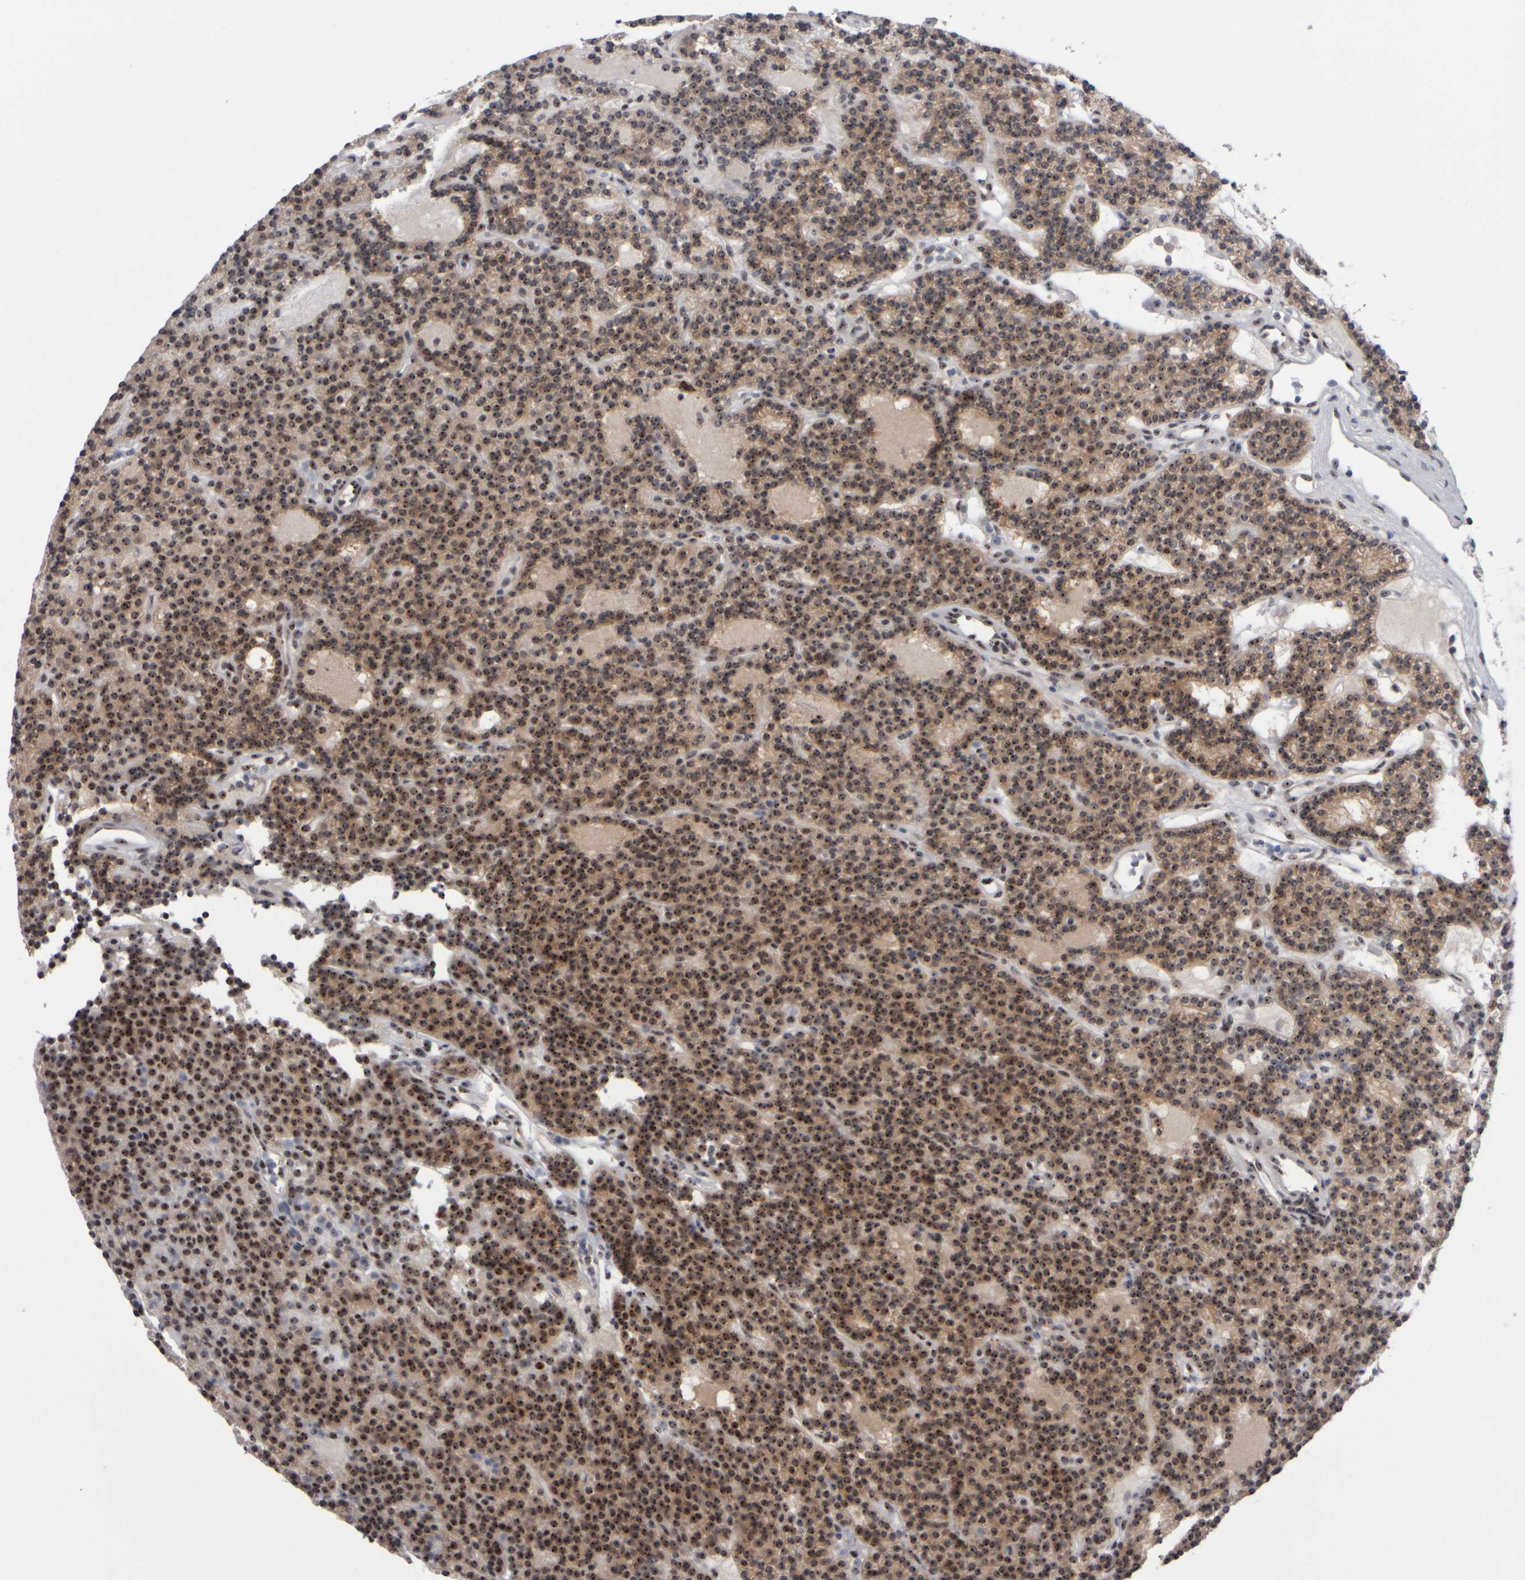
{"staining": {"intensity": "moderate", "quantity": ">75%", "location": "cytoplasmic/membranous,nuclear"}, "tissue": "parathyroid gland", "cell_type": "Glandular cells", "image_type": "normal", "snomed": [{"axis": "morphology", "description": "Normal tissue, NOS"}, {"axis": "topography", "description": "Parathyroid gland"}], "caption": "IHC of normal human parathyroid gland exhibits medium levels of moderate cytoplasmic/membranous,nuclear staining in about >75% of glandular cells.", "gene": "SURF6", "patient": {"sex": "male", "age": 75}}